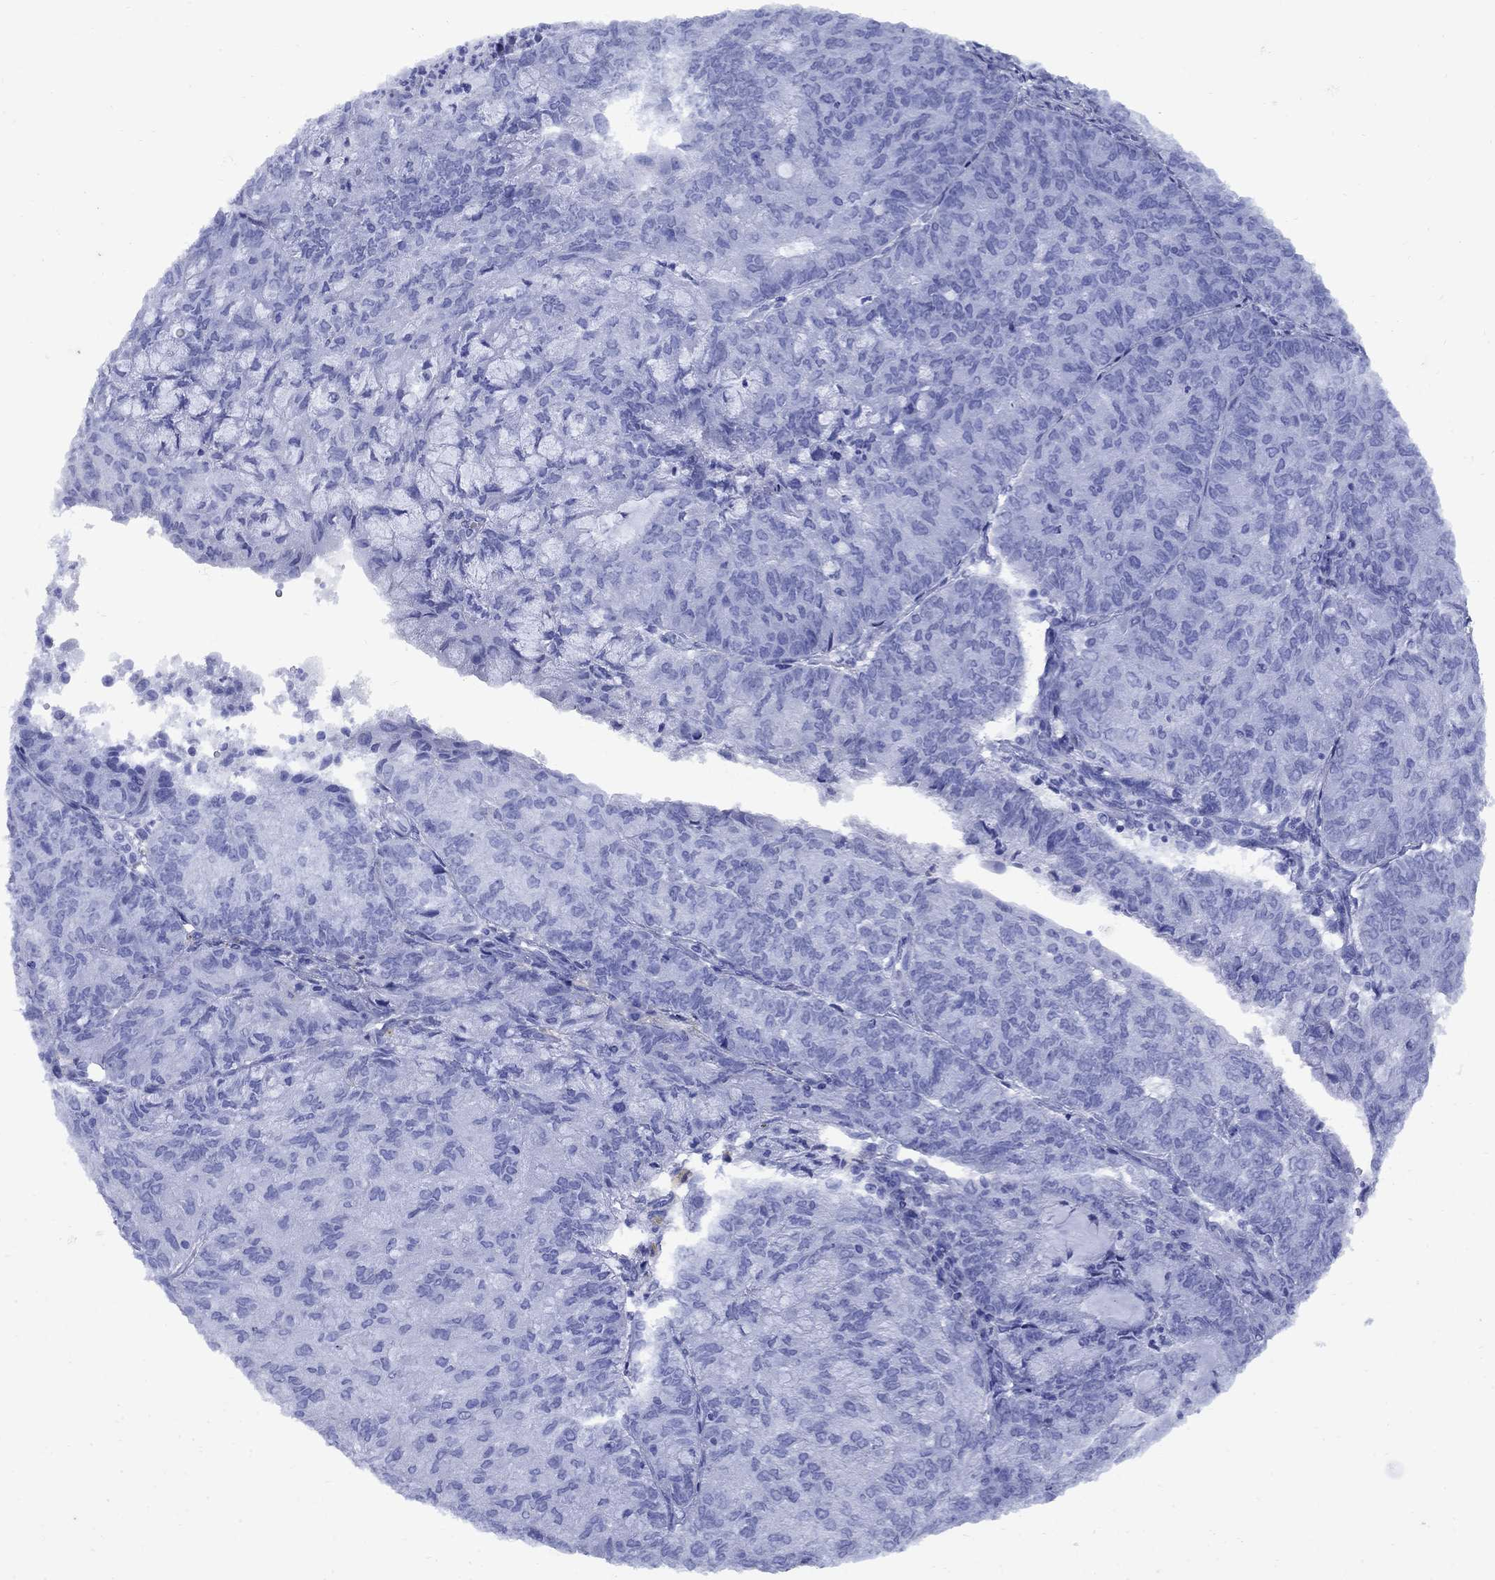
{"staining": {"intensity": "negative", "quantity": "none", "location": "none"}, "tissue": "endometrial cancer", "cell_type": "Tumor cells", "image_type": "cancer", "snomed": [{"axis": "morphology", "description": "Adenocarcinoma, NOS"}, {"axis": "topography", "description": "Endometrium"}], "caption": "High power microscopy micrograph of an immunohistochemistry (IHC) histopathology image of endometrial cancer (adenocarcinoma), revealing no significant expression in tumor cells.", "gene": "CD1A", "patient": {"sex": "female", "age": 82}}